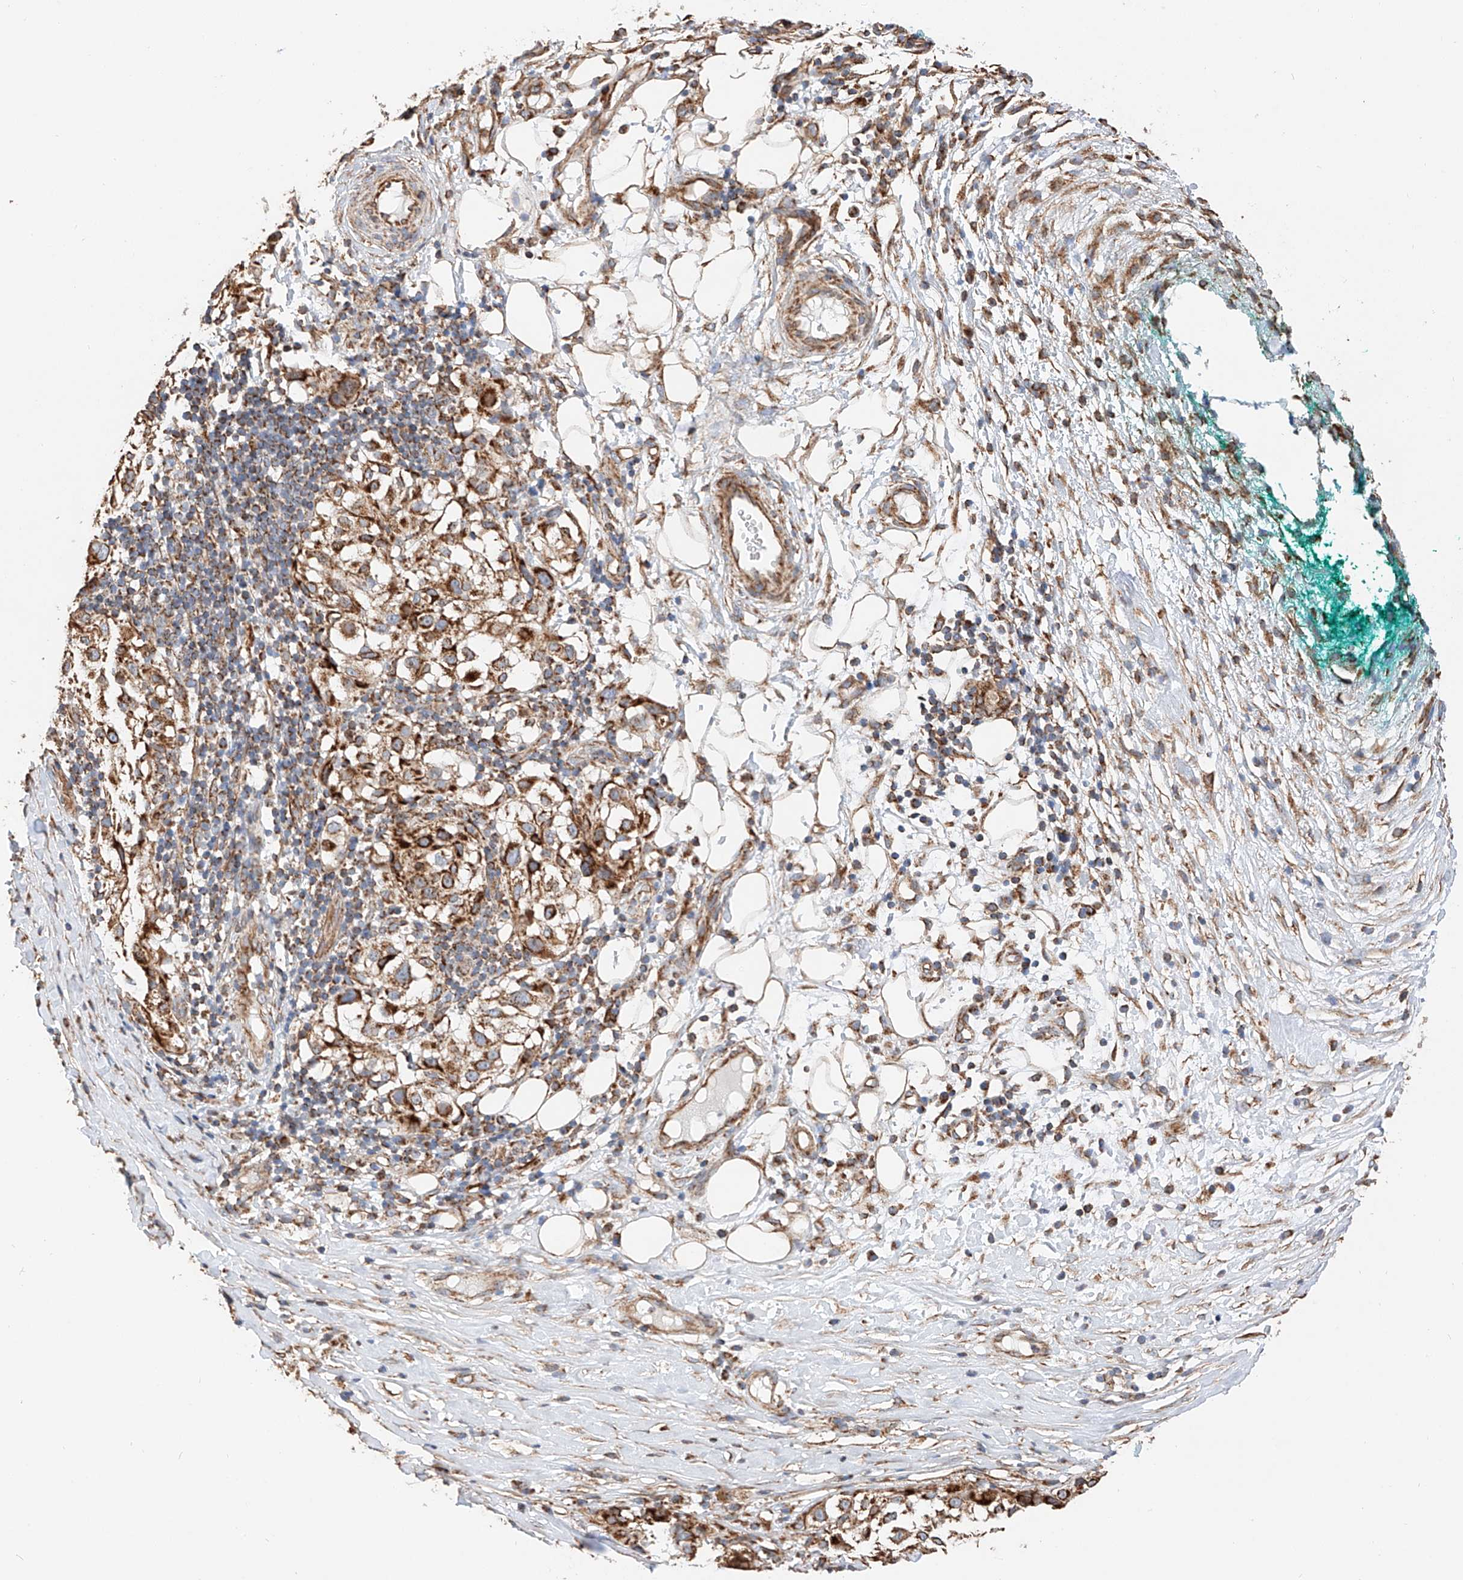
{"staining": {"intensity": "strong", "quantity": ">75%", "location": "cytoplasmic/membranous"}, "tissue": "melanoma", "cell_type": "Tumor cells", "image_type": "cancer", "snomed": [{"axis": "morphology", "description": "Necrosis, NOS"}, {"axis": "morphology", "description": "Malignant melanoma, NOS"}, {"axis": "topography", "description": "Skin"}], "caption": "A high-resolution image shows immunohistochemistry (IHC) staining of malignant melanoma, which displays strong cytoplasmic/membranous expression in about >75% of tumor cells.", "gene": "NDUFV3", "patient": {"sex": "female", "age": 87}}